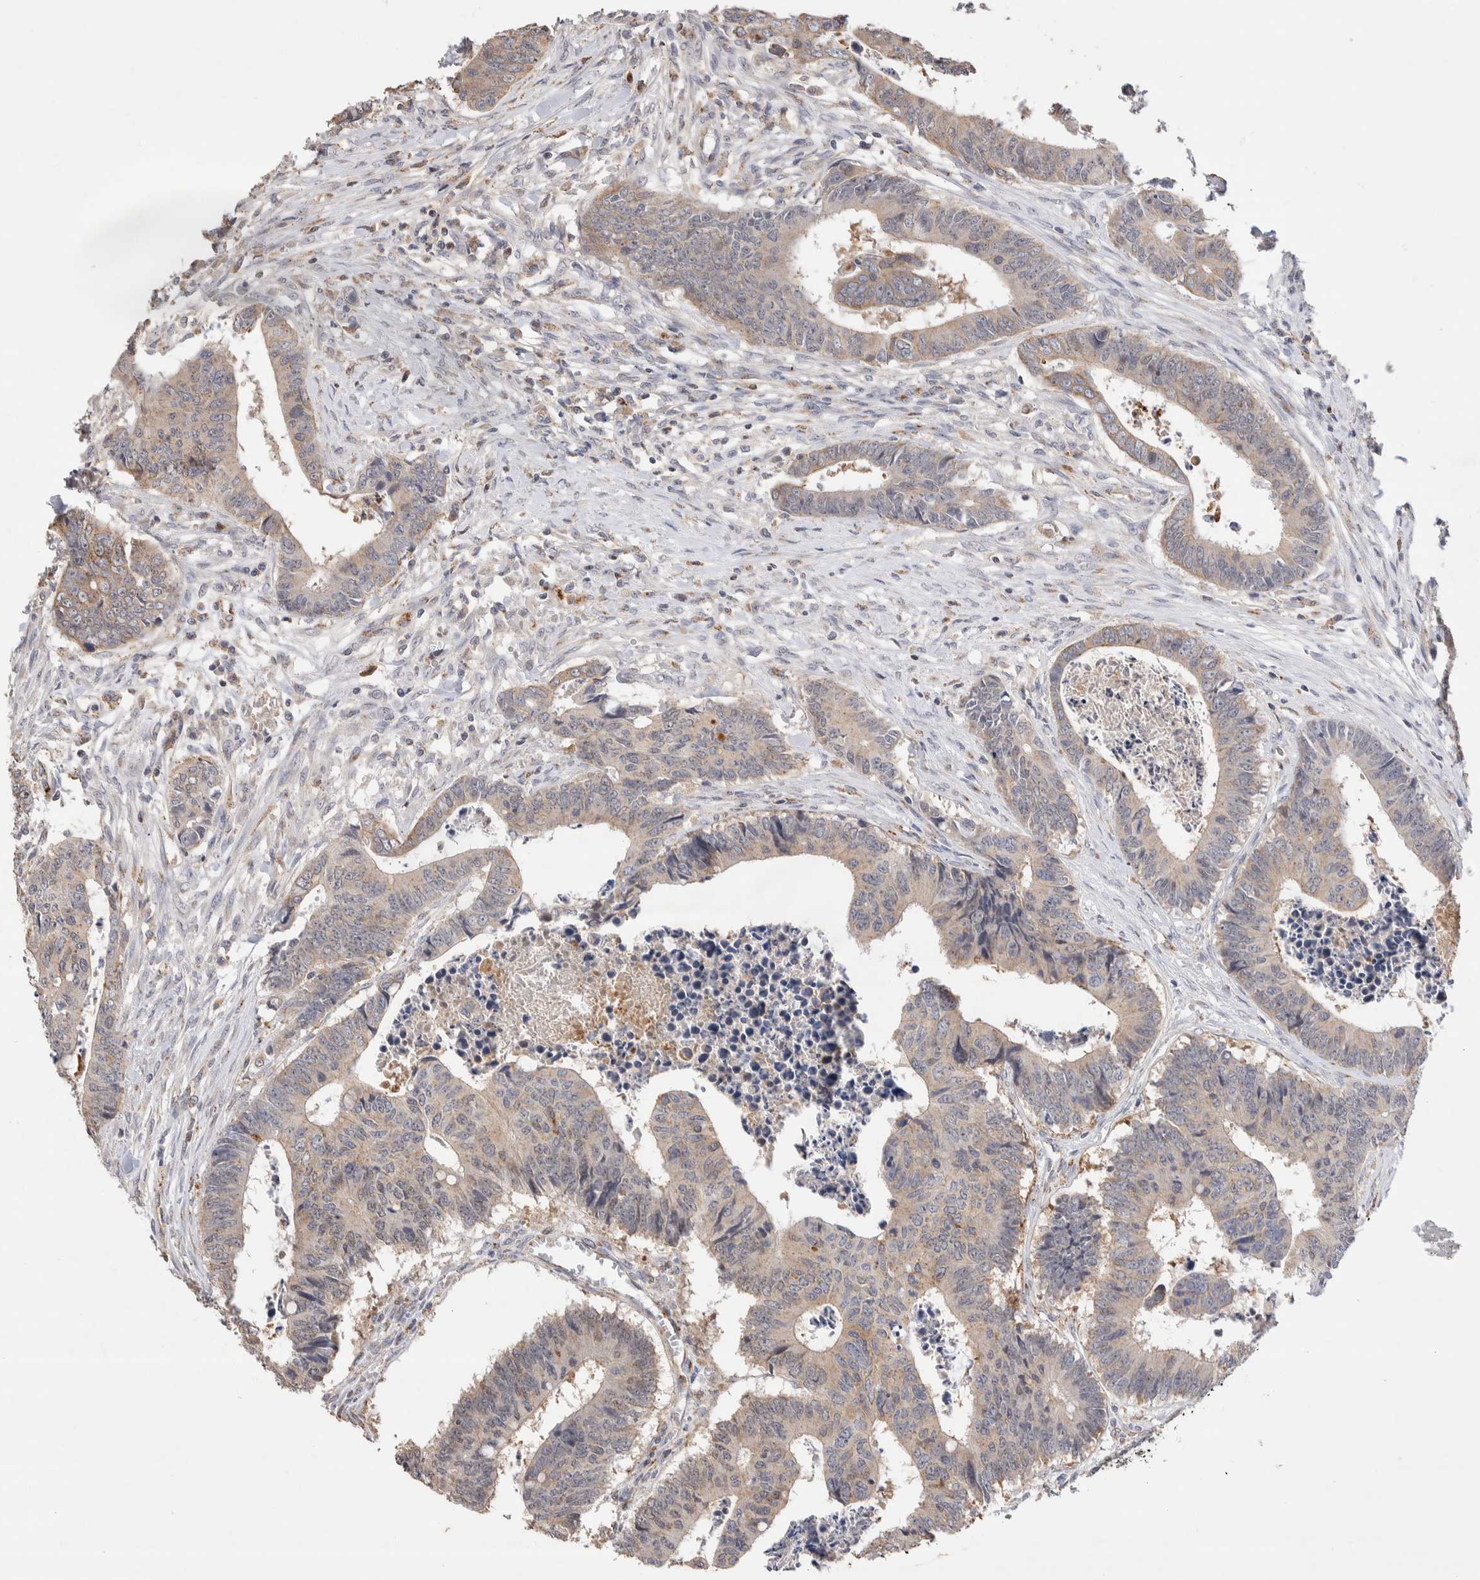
{"staining": {"intensity": "weak", "quantity": "<25%", "location": "cytoplasmic/membranous"}, "tissue": "colorectal cancer", "cell_type": "Tumor cells", "image_type": "cancer", "snomed": [{"axis": "morphology", "description": "Adenocarcinoma, NOS"}, {"axis": "topography", "description": "Rectum"}], "caption": "IHC photomicrograph of neoplastic tissue: human colorectal adenocarcinoma stained with DAB (3,3'-diaminobenzidine) reveals no significant protein positivity in tumor cells.", "gene": "NSMAF", "patient": {"sex": "male", "age": 84}}